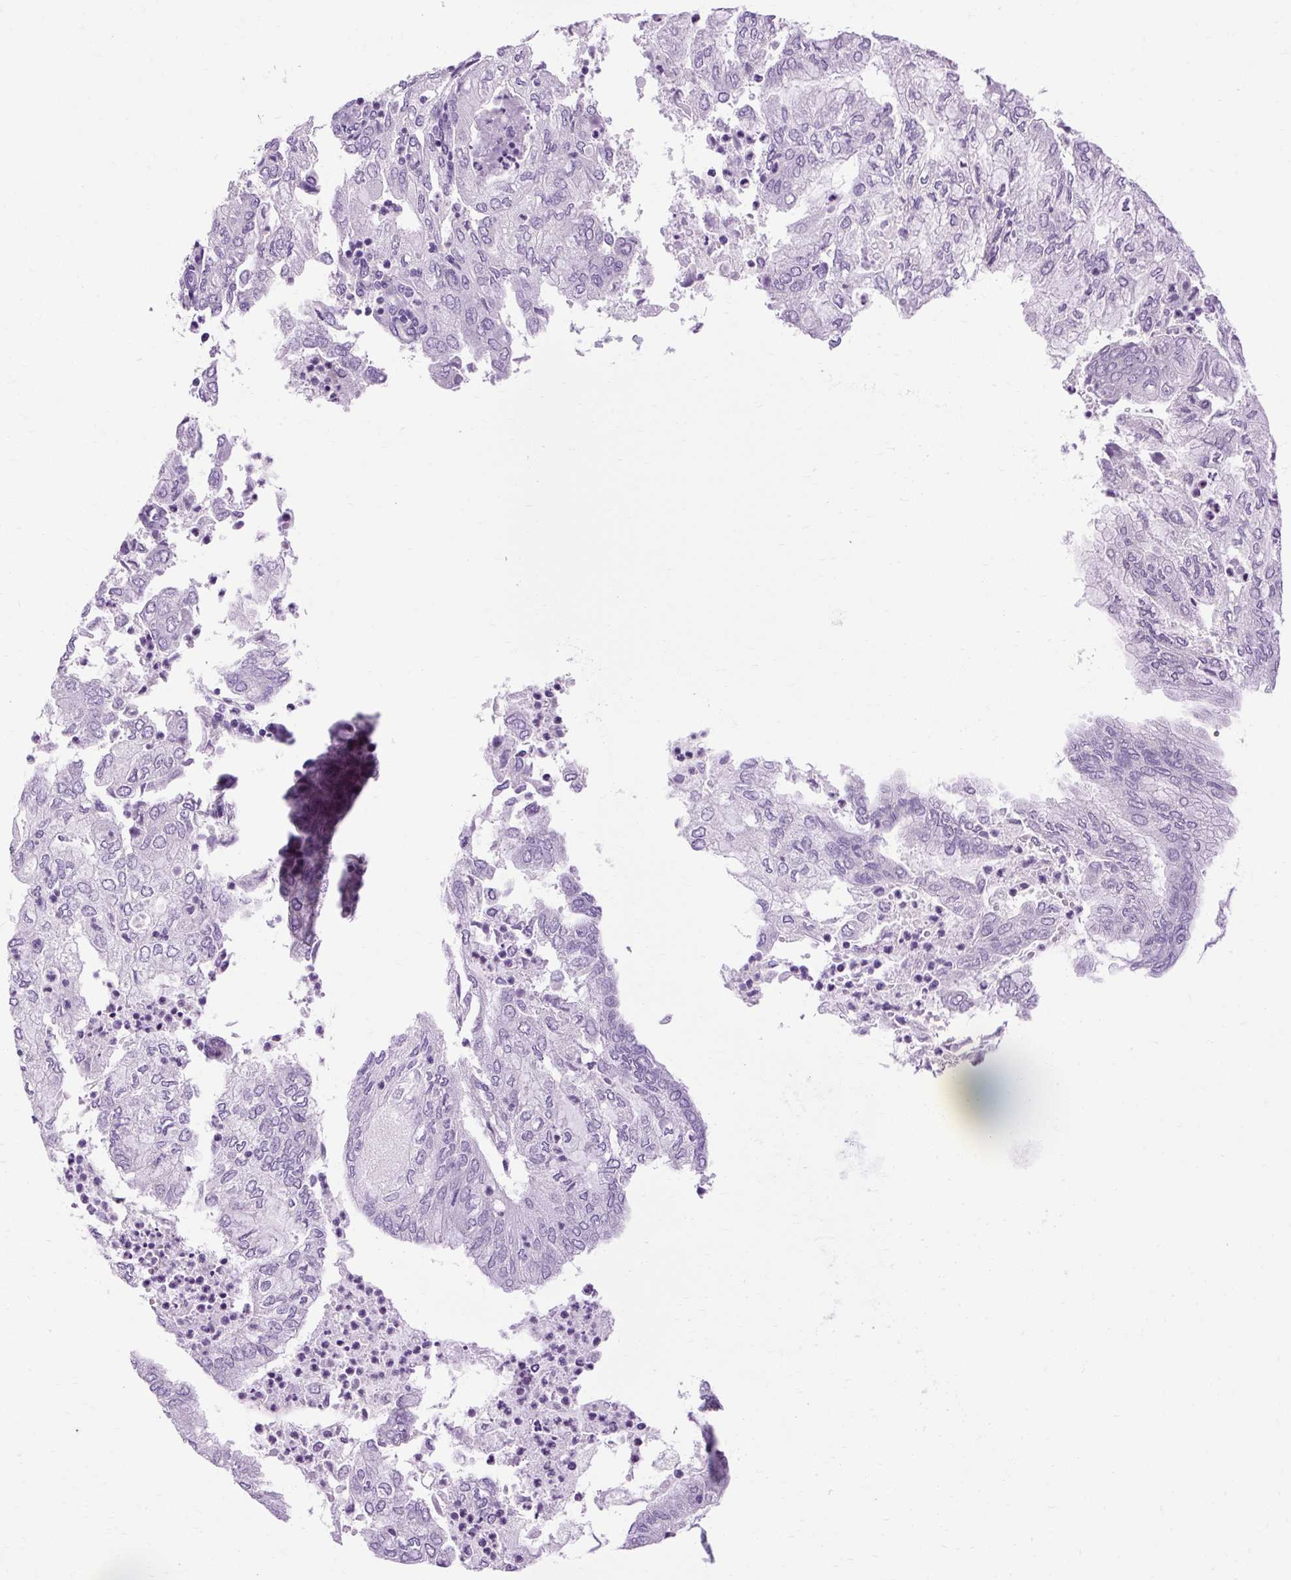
{"staining": {"intensity": "negative", "quantity": "none", "location": "none"}, "tissue": "endometrial cancer", "cell_type": "Tumor cells", "image_type": "cancer", "snomed": [{"axis": "morphology", "description": "Adenocarcinoma, NOS"}, {"axis": "topography", "description": "Endometrium"}], "caption": "This image is of endometrial cancer stained with IHC to label a protein in brown with the nuclei are counter-stained blue. There is no staining in tumor cells.", "gene": "B3GNT4", "patient": {"sex": "female", "age": 75}}